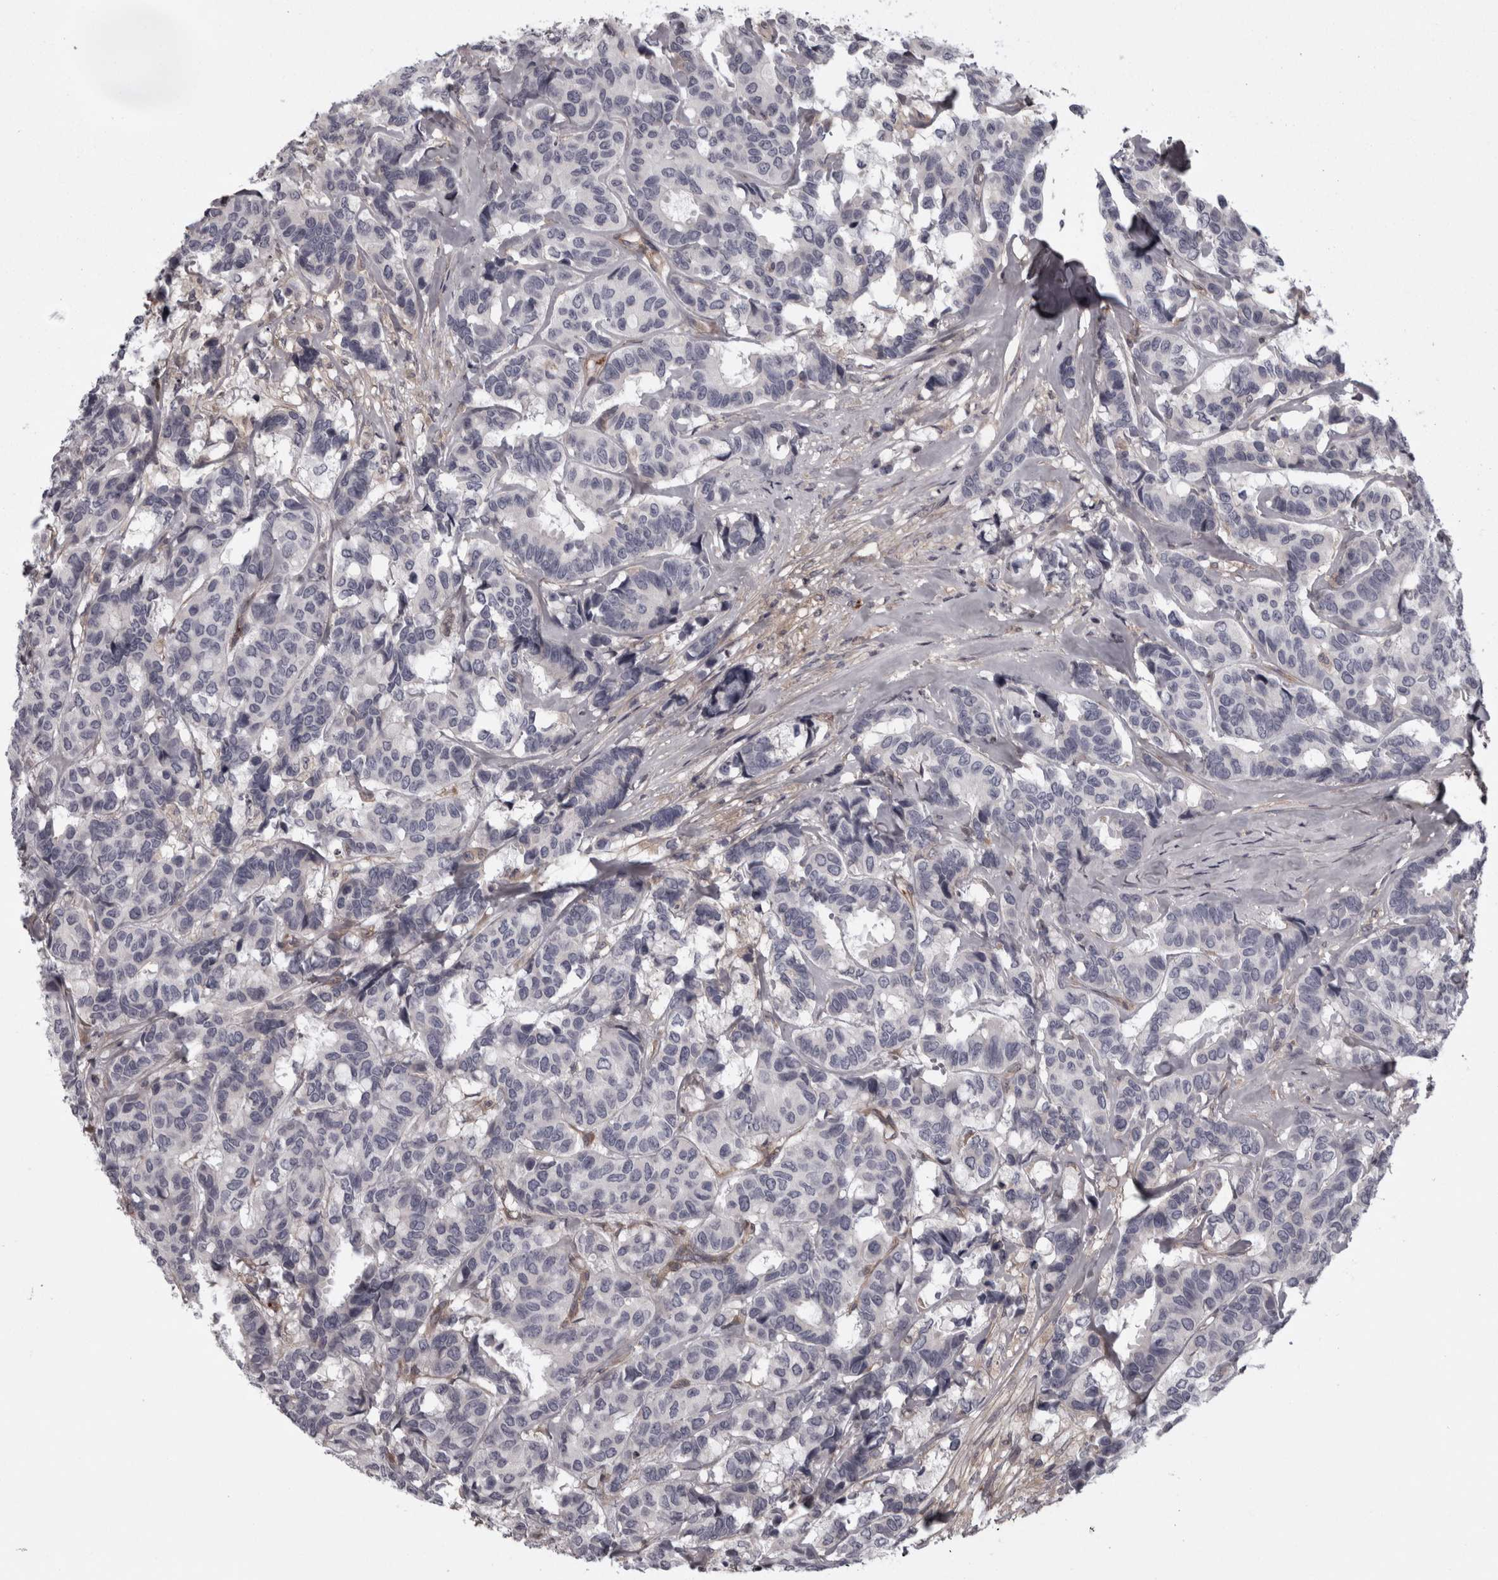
{"staining": {"intensity": "negative", "quantity": "none", "location": "none"}, "tissue": "breast cancer", "cell_type": "Tumor cells", "image_type": "cancer", "snomed": [{"axis": "morphology", "description": "Duct carcinoma"}, {"axis": "topography", "description": "Breast"}], "caption": "Tumor cells are negative for brown protein staining in breast cancer.", "gene": "RSU1", "patient": {"sex": "female", "age": 87}}